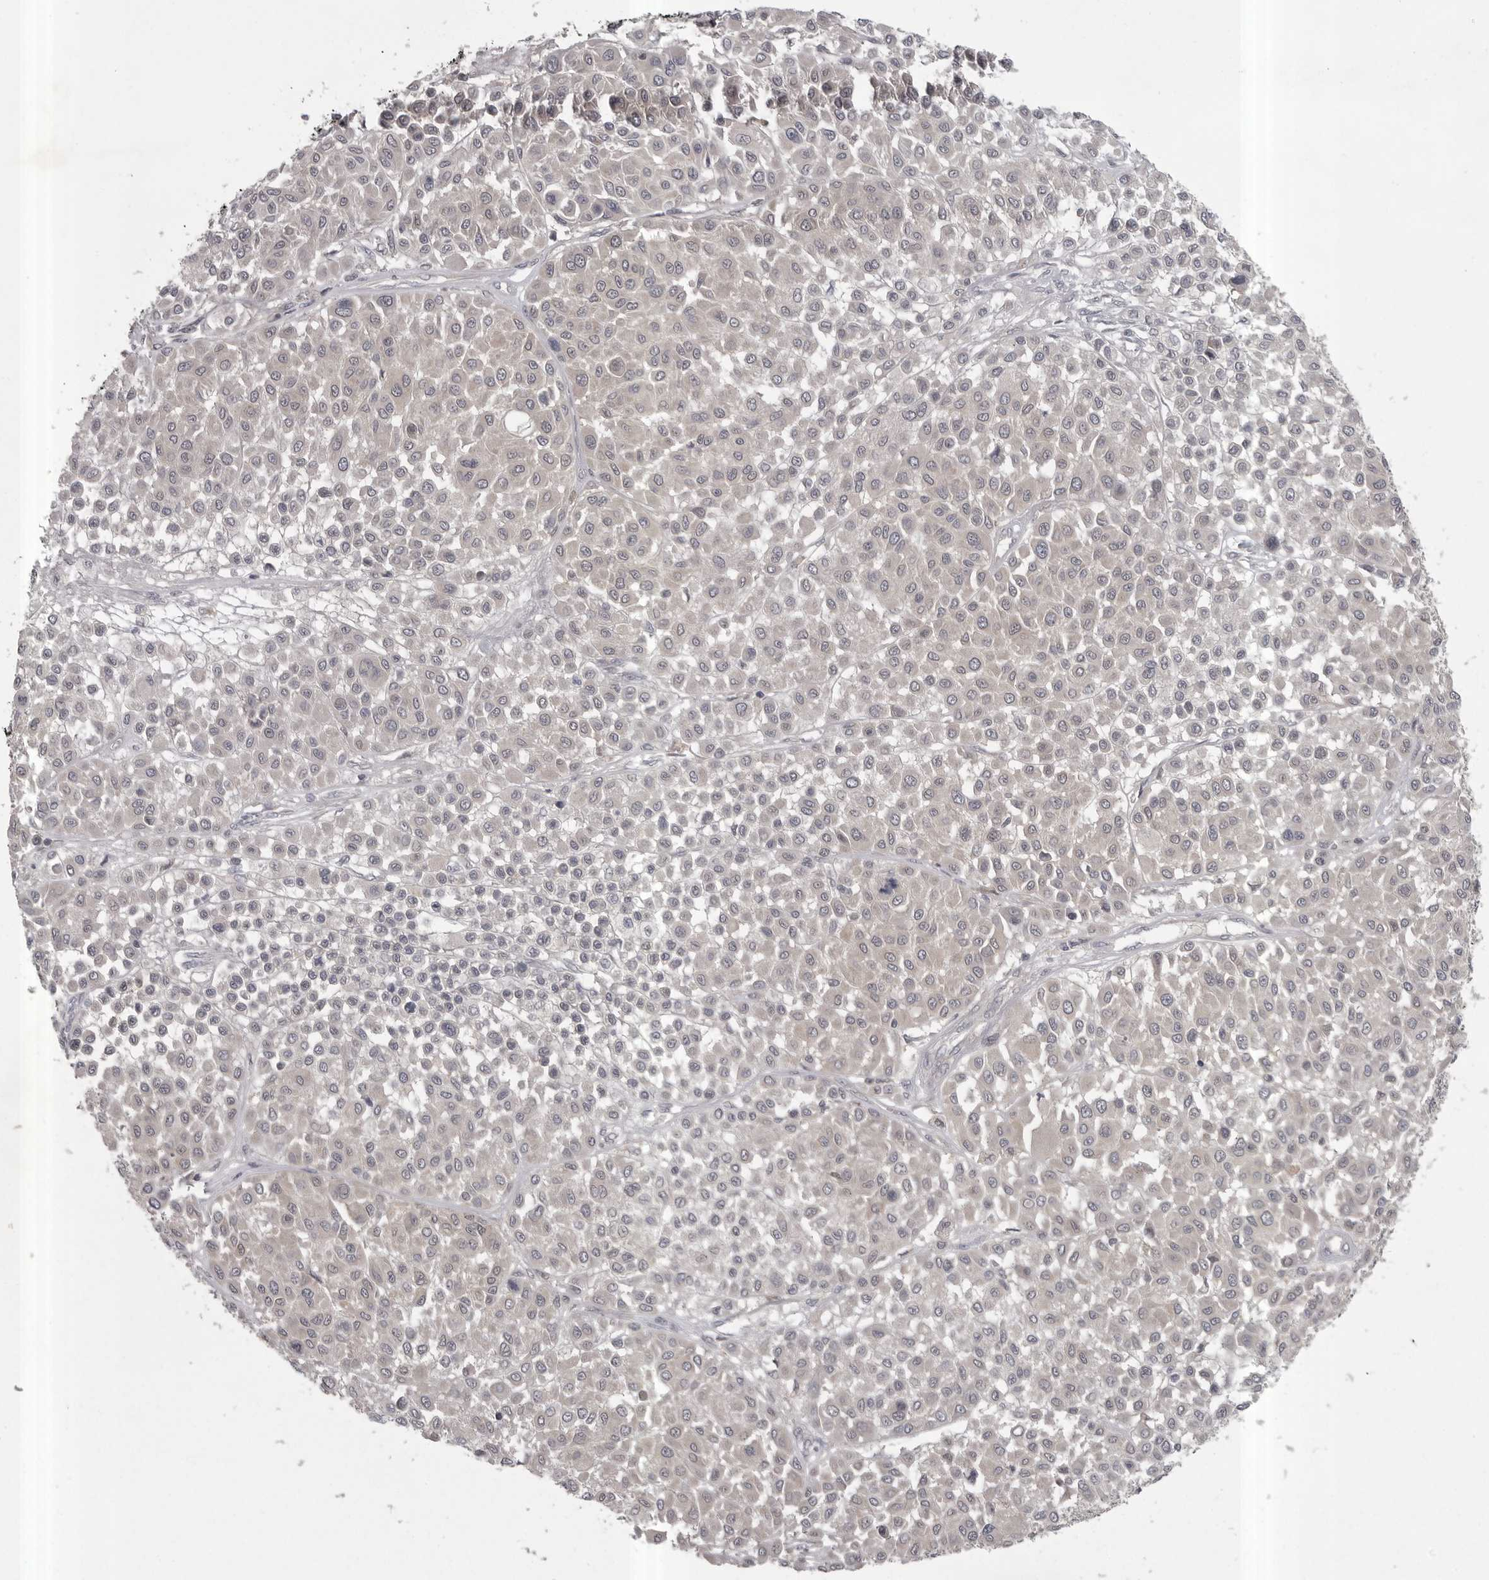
{"staining": {"intensity": "negative", "quantity": "none", "location": "none"}, "tissue": "melanoma", "cell_type": "Tumor cells", "image_type": "cancer", "snomed": [{"axis": "morphology", "description": "Malignant melanoma, Metastatic site"}, {"axis": "topography", "description": "Soft tissue"}], "caption": "Photomicrograph shows no protein staining in tumor cells of malignant melanoma (metastatic site) tissue.", "gene": "PHF13", "patient": {"sex": "male", "age": 41}}